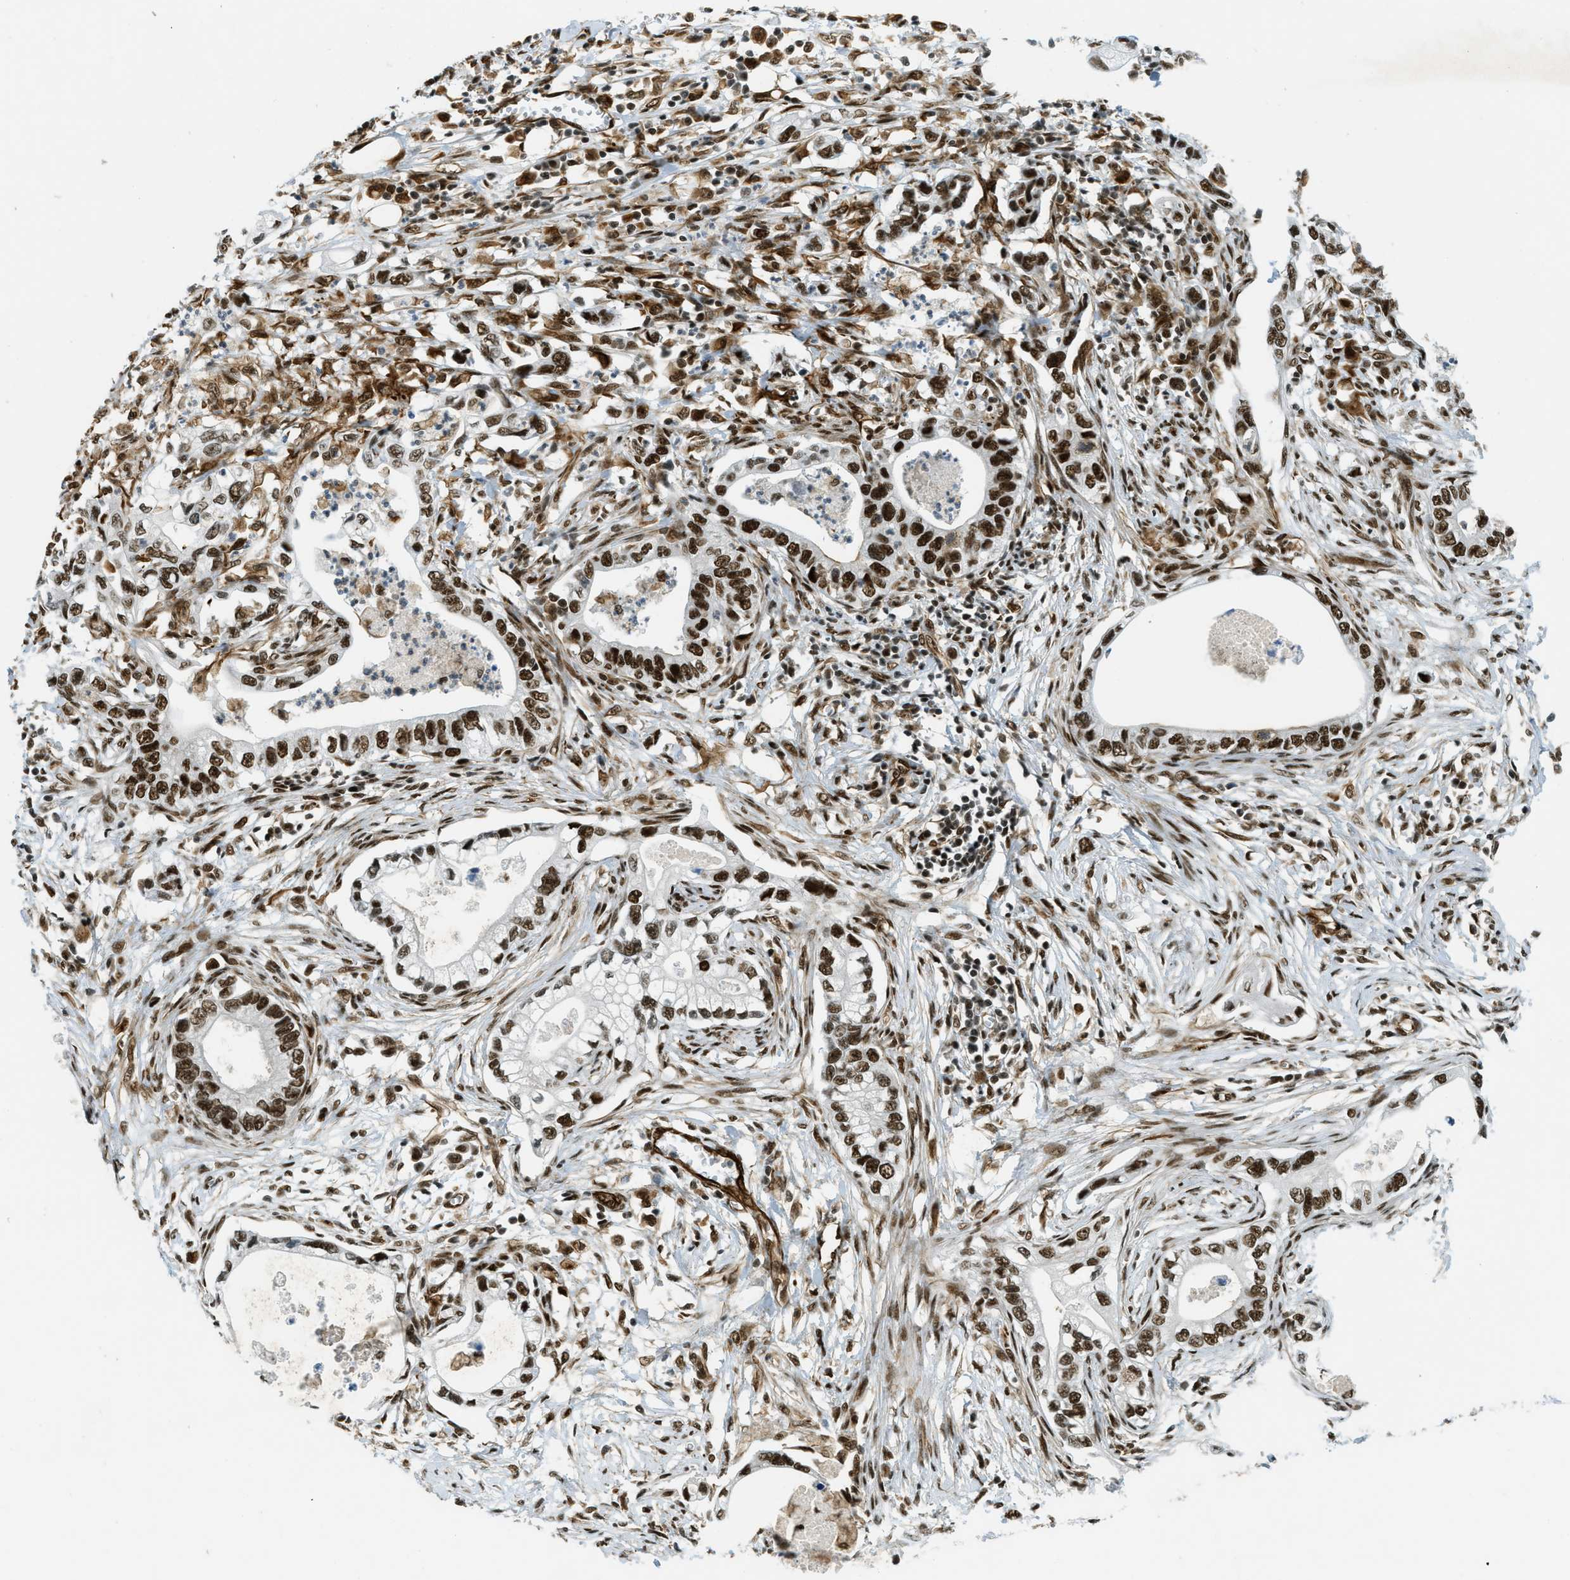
{"staining": {"intensity": "strong", "quantity": ">75%", "location": "nuclear"}, "tissue": "pancreatic cancer", "cell_type": "Tumor cells", "image_type": "cancer", "snomed": [{"axis": "morphology", "description": "Adenocarcinoma, NOS"}, {"axis": "topography", "description": "Pancreas"}], "caption": "This photomicrograph shows IHC staining of human pancreatic adenocarcinoma, with high strong nuclear expression in about >75% of tumor cells.", "gene": "ZFR", "patient": {"sex": "male", "age": 56}}